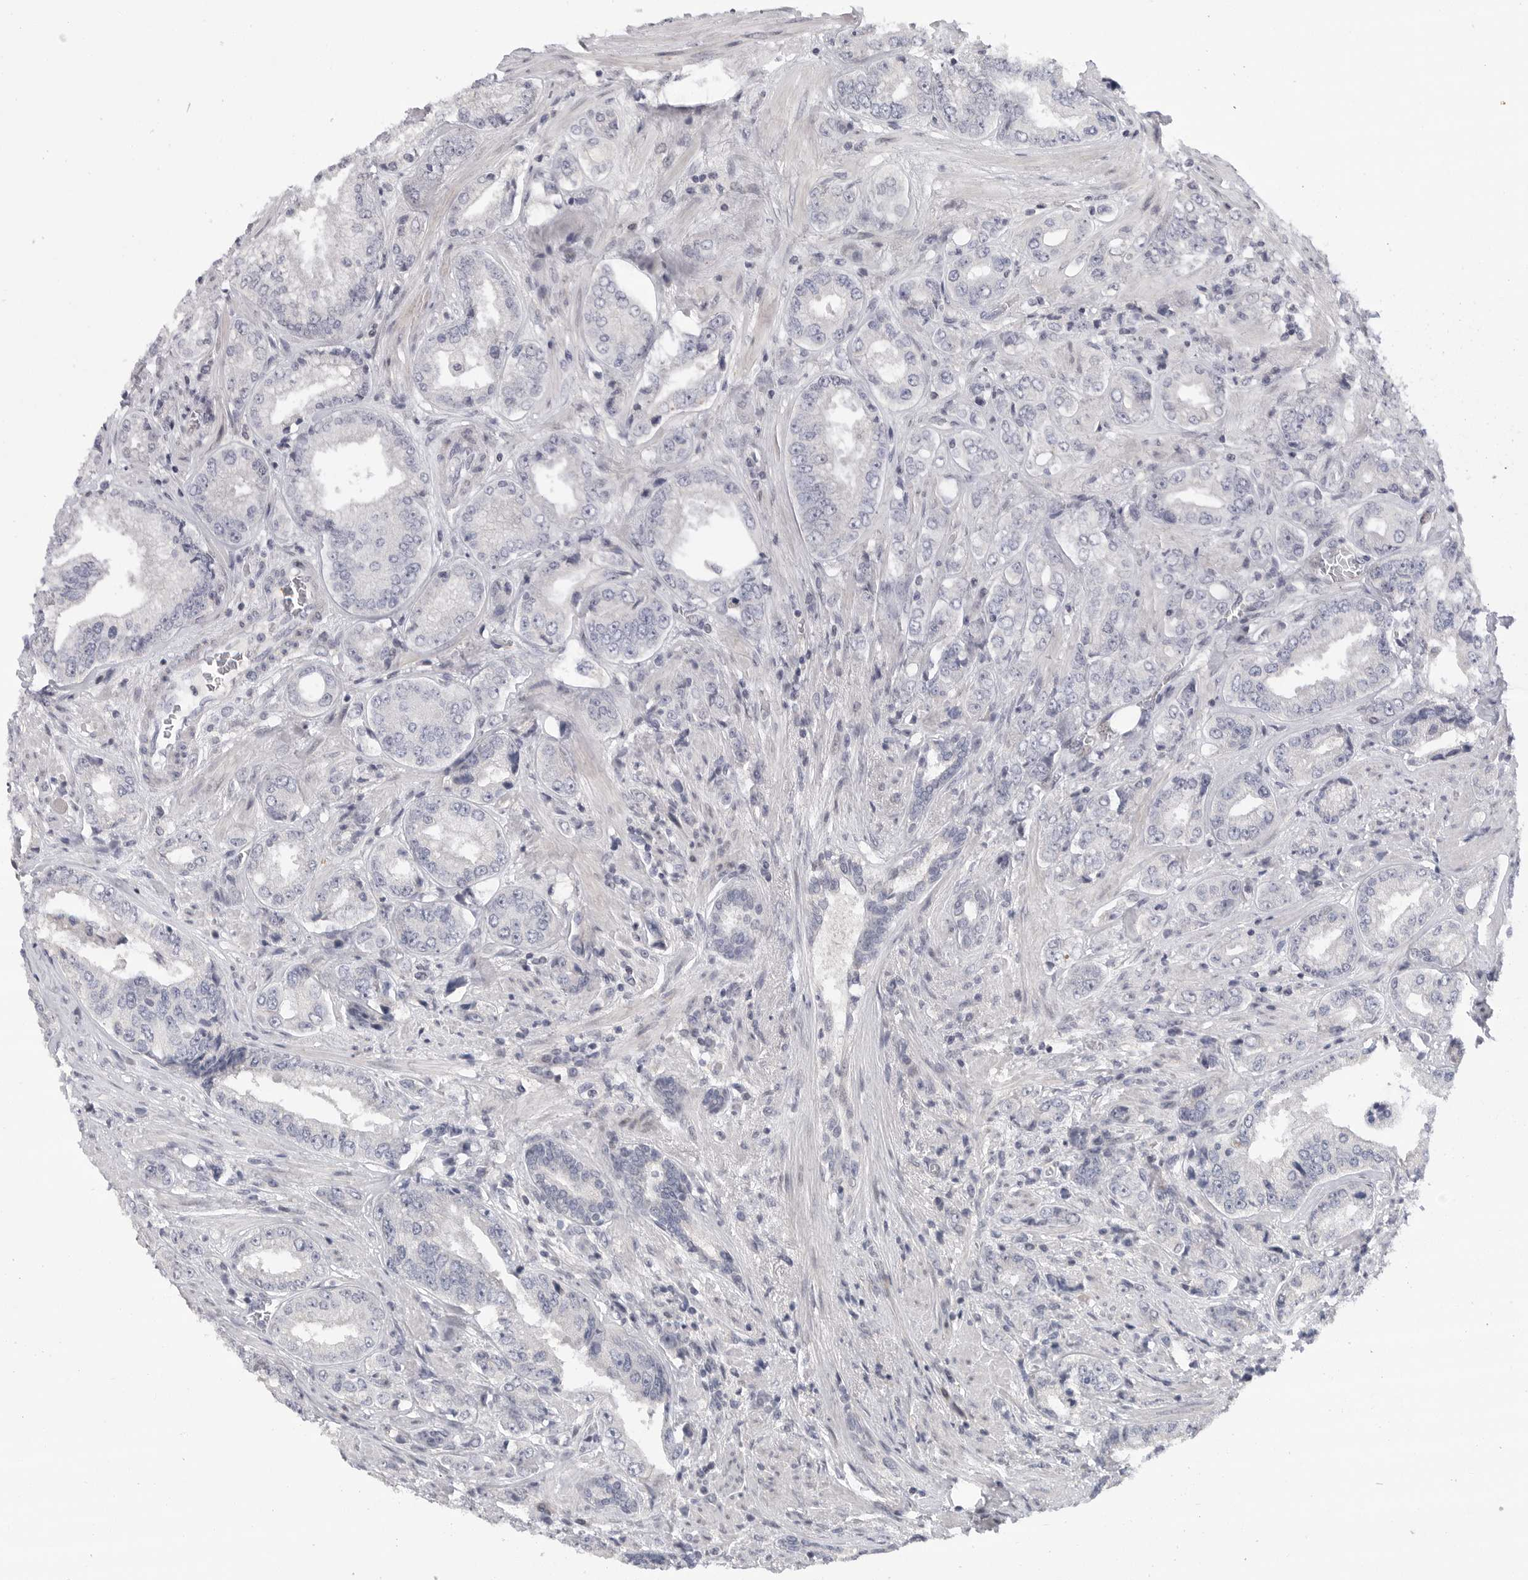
{"staining": {"intensity": "negative", "quantity": "none", "location": "none"}, "tissue": "prostate cancer", "cell_type": "Tumor cells", "image_type": "cancer", "snomed": [{"axis": "morphology", "description": "Adenocarcinoma, High grade"}, {"axis": "topography", "description": "Prostate"}], "caption": "Immunohistochemistry (IHC) micrograph of prostate cancer (high-grade adenocarcinoma) stained for a protein (brown), which shows no expression in tumor cells.", "gene": "FBXO43", "patient": {"sex": "male", "age": 61}}